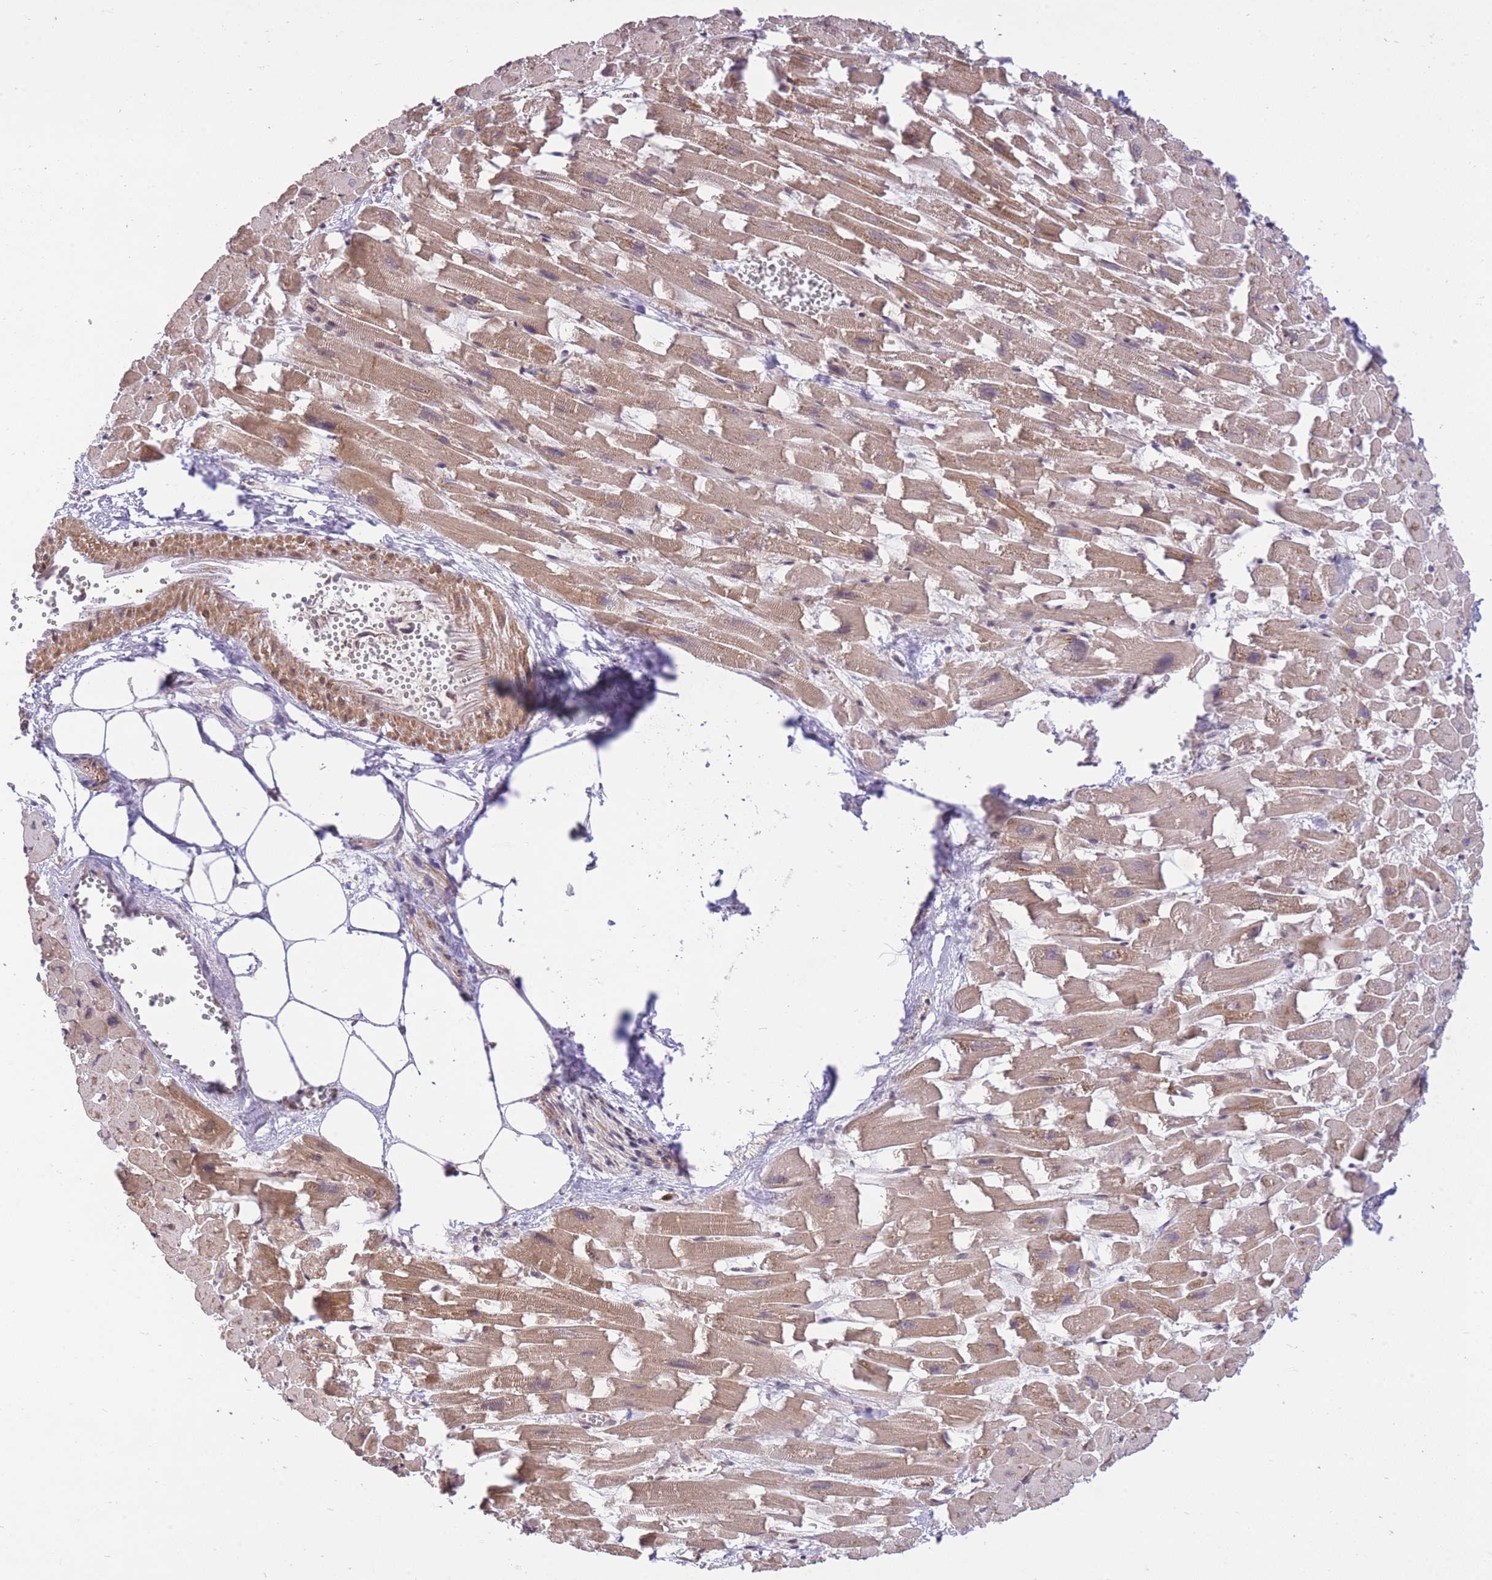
{"staining": {"intensity": "moderate", "quantity": ">75%", "location": "cytoplasmic/membranous"}, "tissue": "heart muscle", "cell_type": "Cardiomyocytes", "image_type": "normal", "snomed": [{"axis": "morphology", "description": "Normal tissue, NOS"}, {"axis": "topography", "description": "Heart"}], "caption": "Cardiomyocytes exhibit medium levels of moderate cytoplasmic/membranous staining in approximately >75% of cells in benign human heart muscle.", "gene": "ELOA2", "patient": {"sex": "female", "age": 64}}